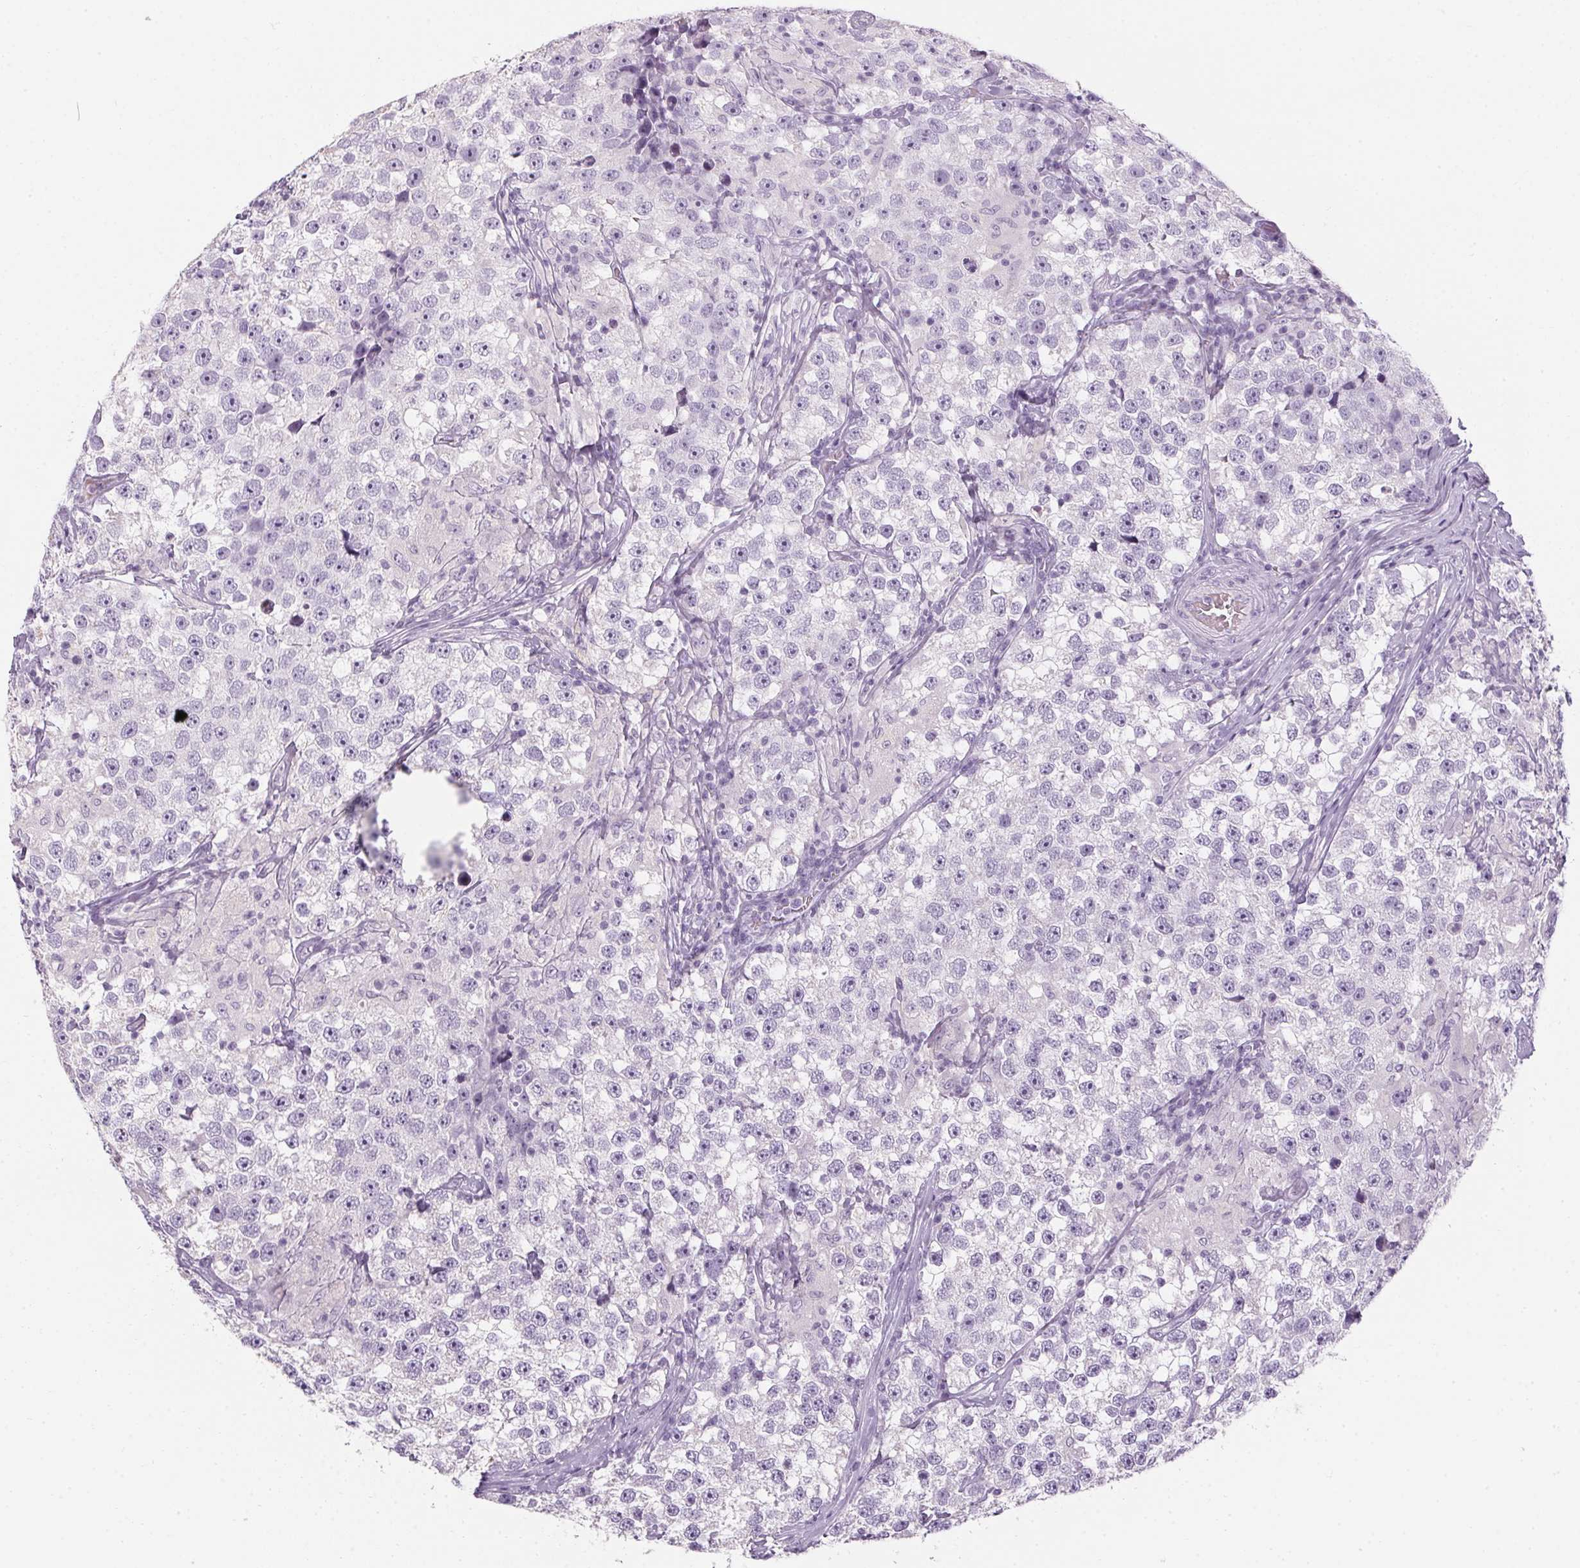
{"staining": {"intensity": "negative", "quantity": "none", "location": "none"}, "tissue": "testis cancer", "cell_type": "Tumor cells", "image_type": "cancer", "snomed": [{"axis": "morphology", "description": "Seminoma, NOS"}, {"axis": "topography", "description": "Testis"}], "caption": "This is an IHC image of testis seminoma. There is no positivity in tumor cells.", "gene": "TMEM72", "patient": {"sex": "male", "age": 46}}